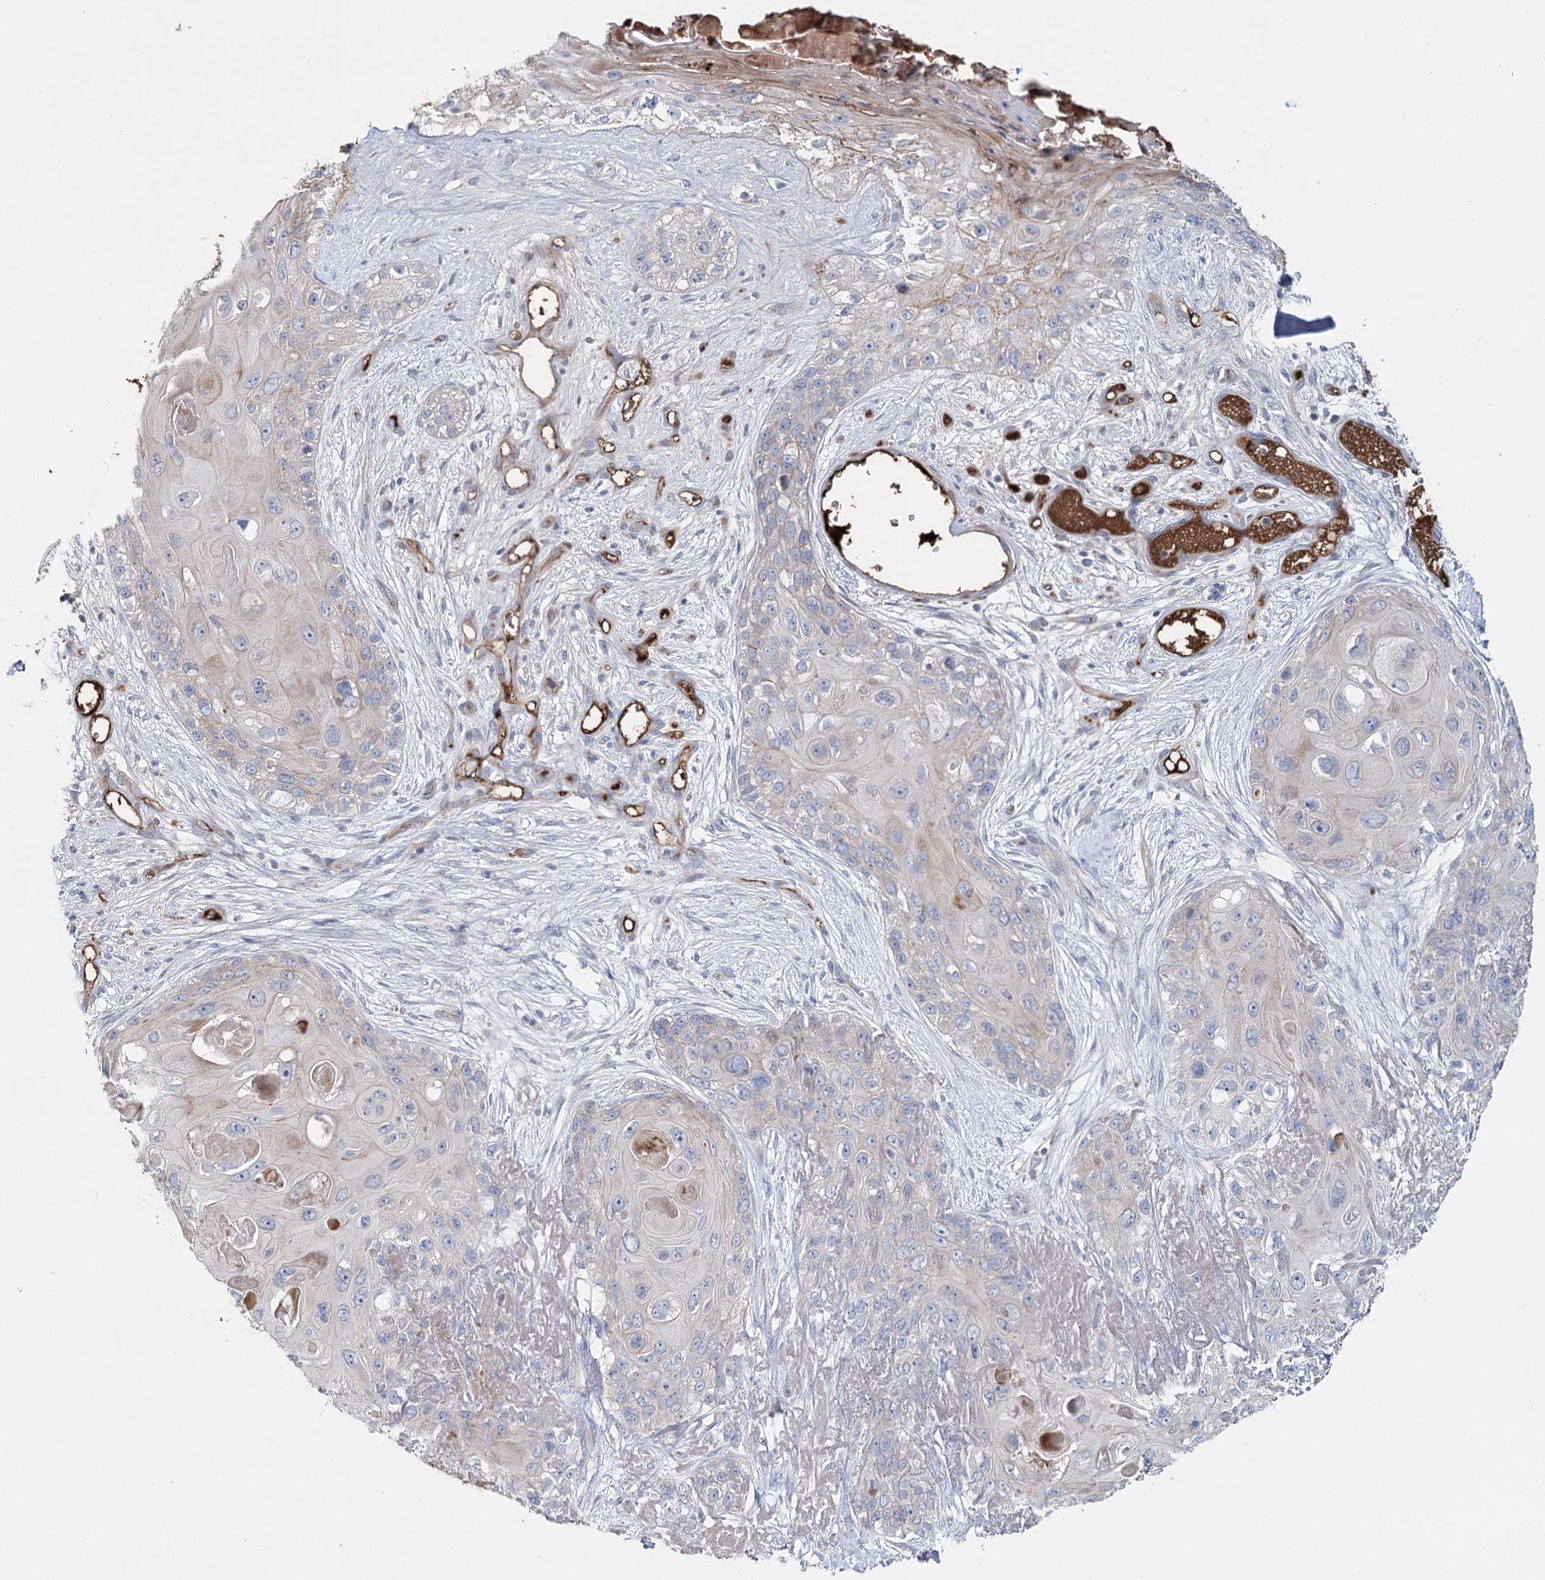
{"staining": {"intensity": "negative", "quantity": "none", "location": "none"}, "tissue": "skin cancer", "cell_type": "Tumor cells", "image_type": "cancer", "snomed": [{"axis": "morphology", "description": "Normal tissue, NOS"}, {"axis": "morphology", "description": "Squamous cell carcinoma, NOS"}, {"axis": "topography", "description": "Skin"}], "caption": "The micrograph exhibits no significant staining in tumor cells of skin squamous cell carcinoma.", "gene": "ALKBH8", "patient": {"sex": "male", "age": 72}}